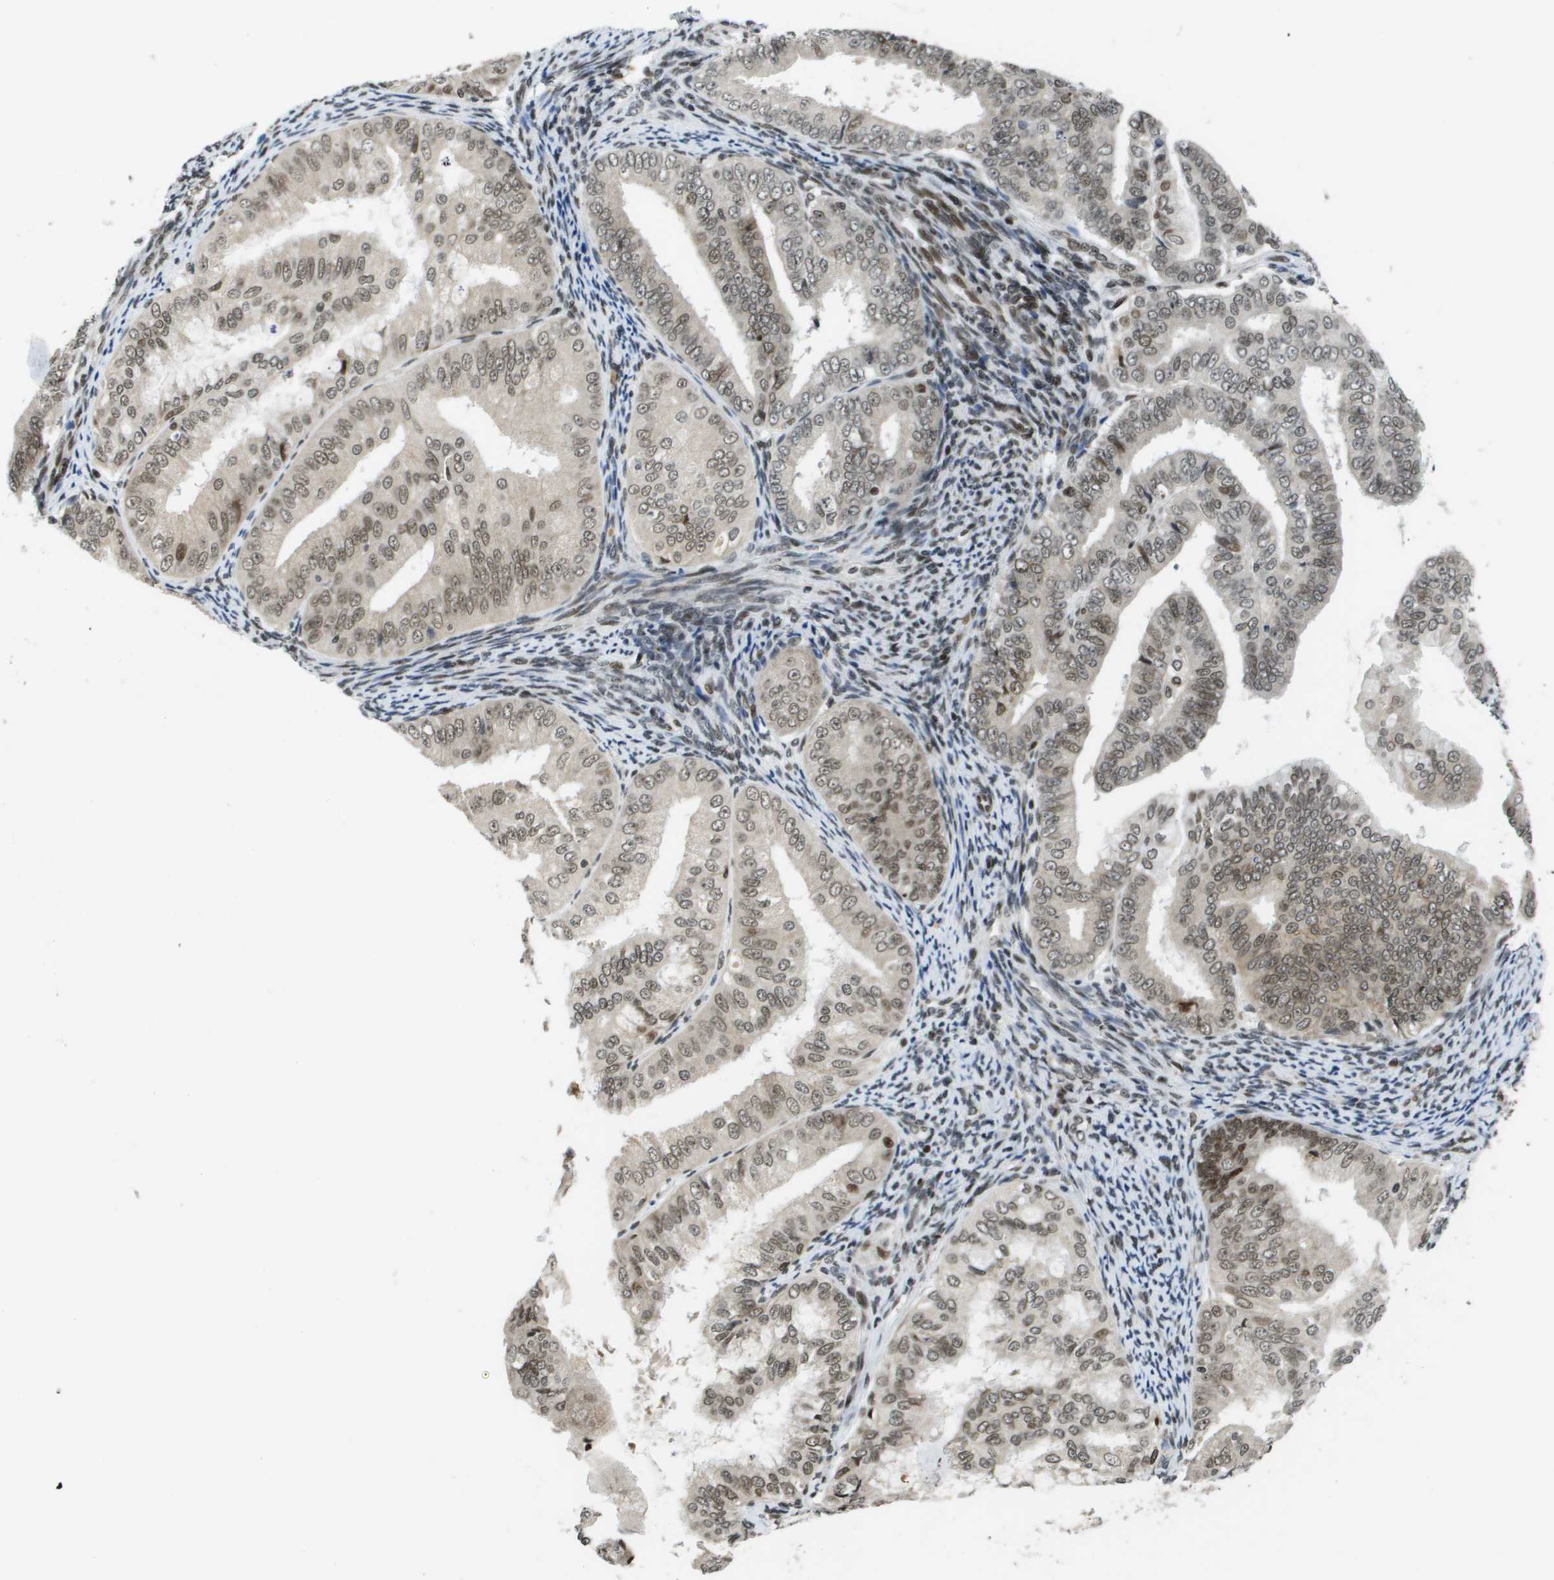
{"staining": {"intensity": "weak", "quantity": ">75%", "location": "nuclear"}, "tissue": "endometrial cancer", "cell_type": "Tumor cells", "image_type": "cancer", "snomed": [{"axis": "morphology", "description": "Adenocarcinoma, NOS"}, {"axis": "topography", "description": "Endometrium"}], "caption": "Immunohistochemical staining of endometrial cancer displays low levels of weak nuclear protein staining in about >75% of tumor cells.", "gene": "RECQL4", "patient": {"sex": "female", "age": 63}}